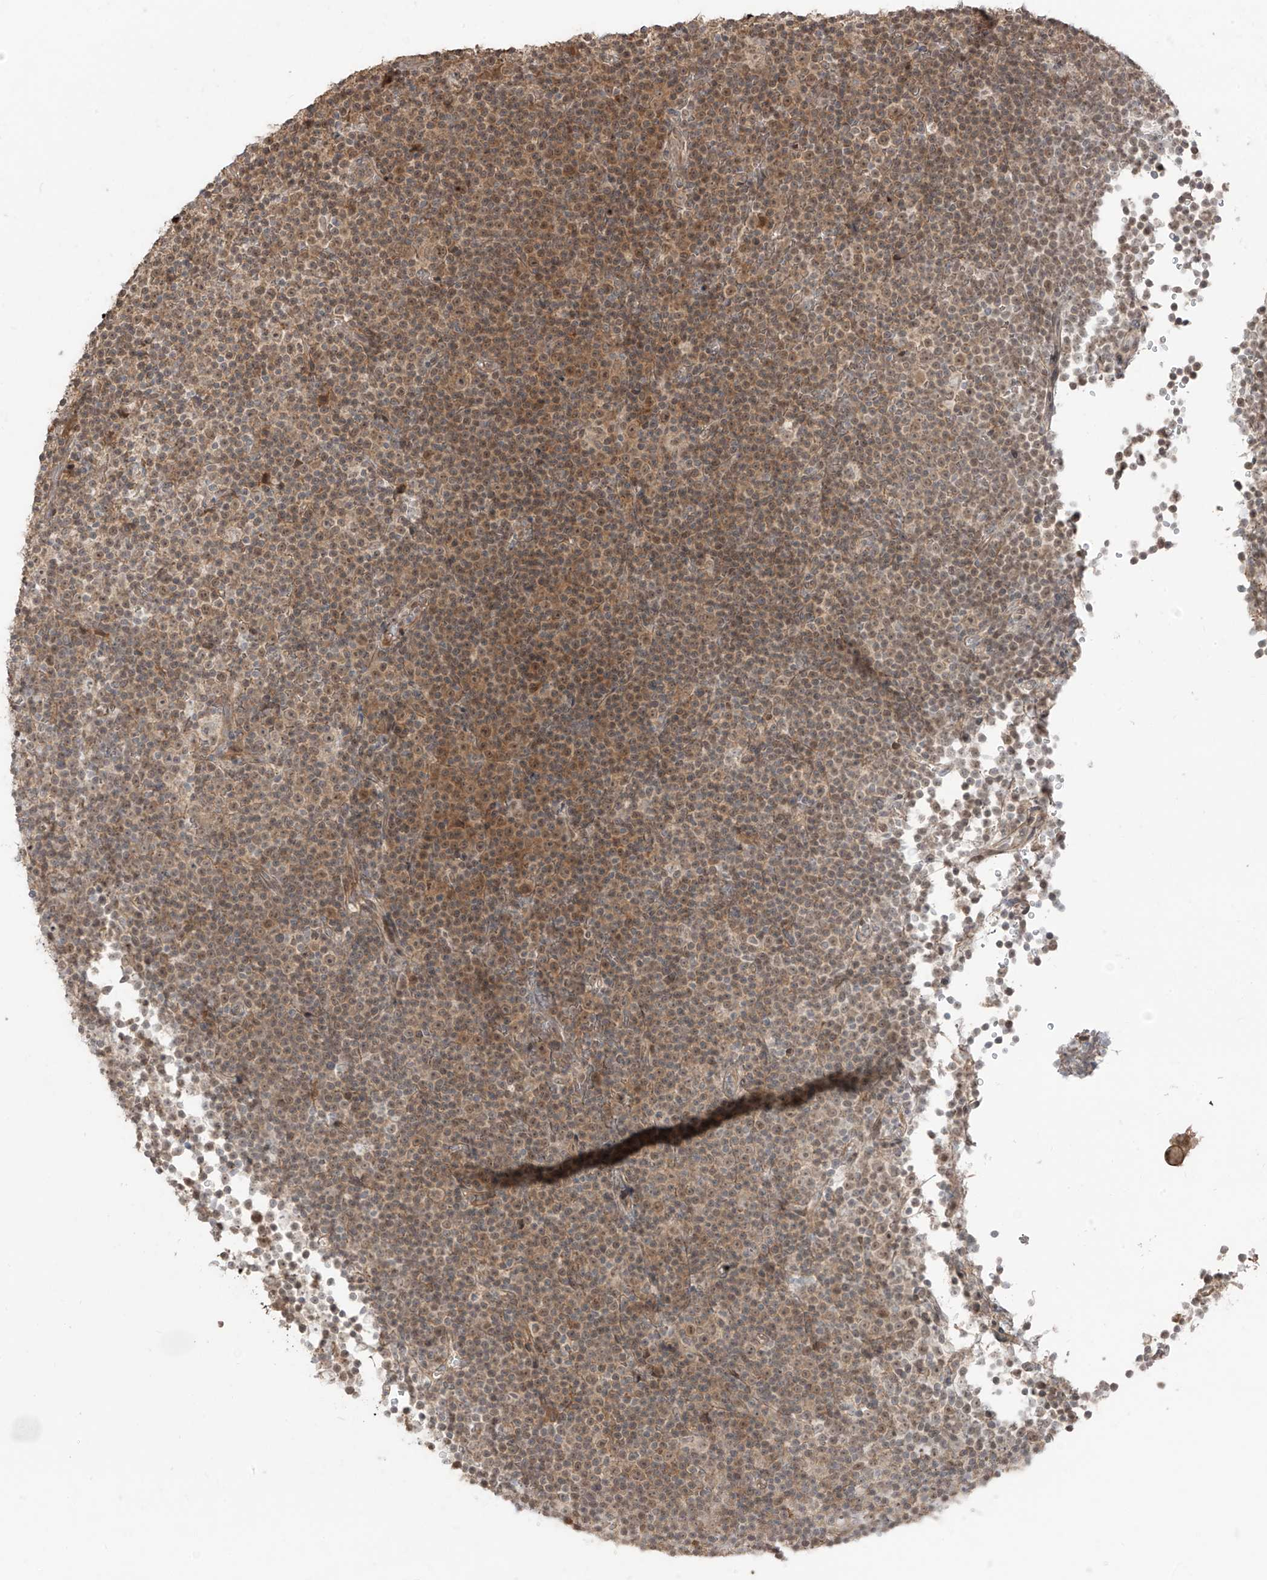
{"staining": {"intensity": "moderate", "quantity": "25%-75%", "location": "cytoplasmic/membranous,nuclear"}, "tissue": "lymphoma", "cell_type": "Tumor cells", "image_type": "cancer", "snomed": [{"axis": "morphology", "description": "Malignant lymphoma, non-Hodgkin's type, Low grade"}, {"axis": "topography", "description": "Lymph node"}], "caption": "This image exhibits lymphoma stained with immunohistochemistry to label a protein in brown. The cytoplasmic/membranous and nuclear of tumor cells show moderate positivity for the protein. Nuclei are counter-stained blue.", "gene": "COLGALT2", "patient": {"sex": "female", "age": 67}}